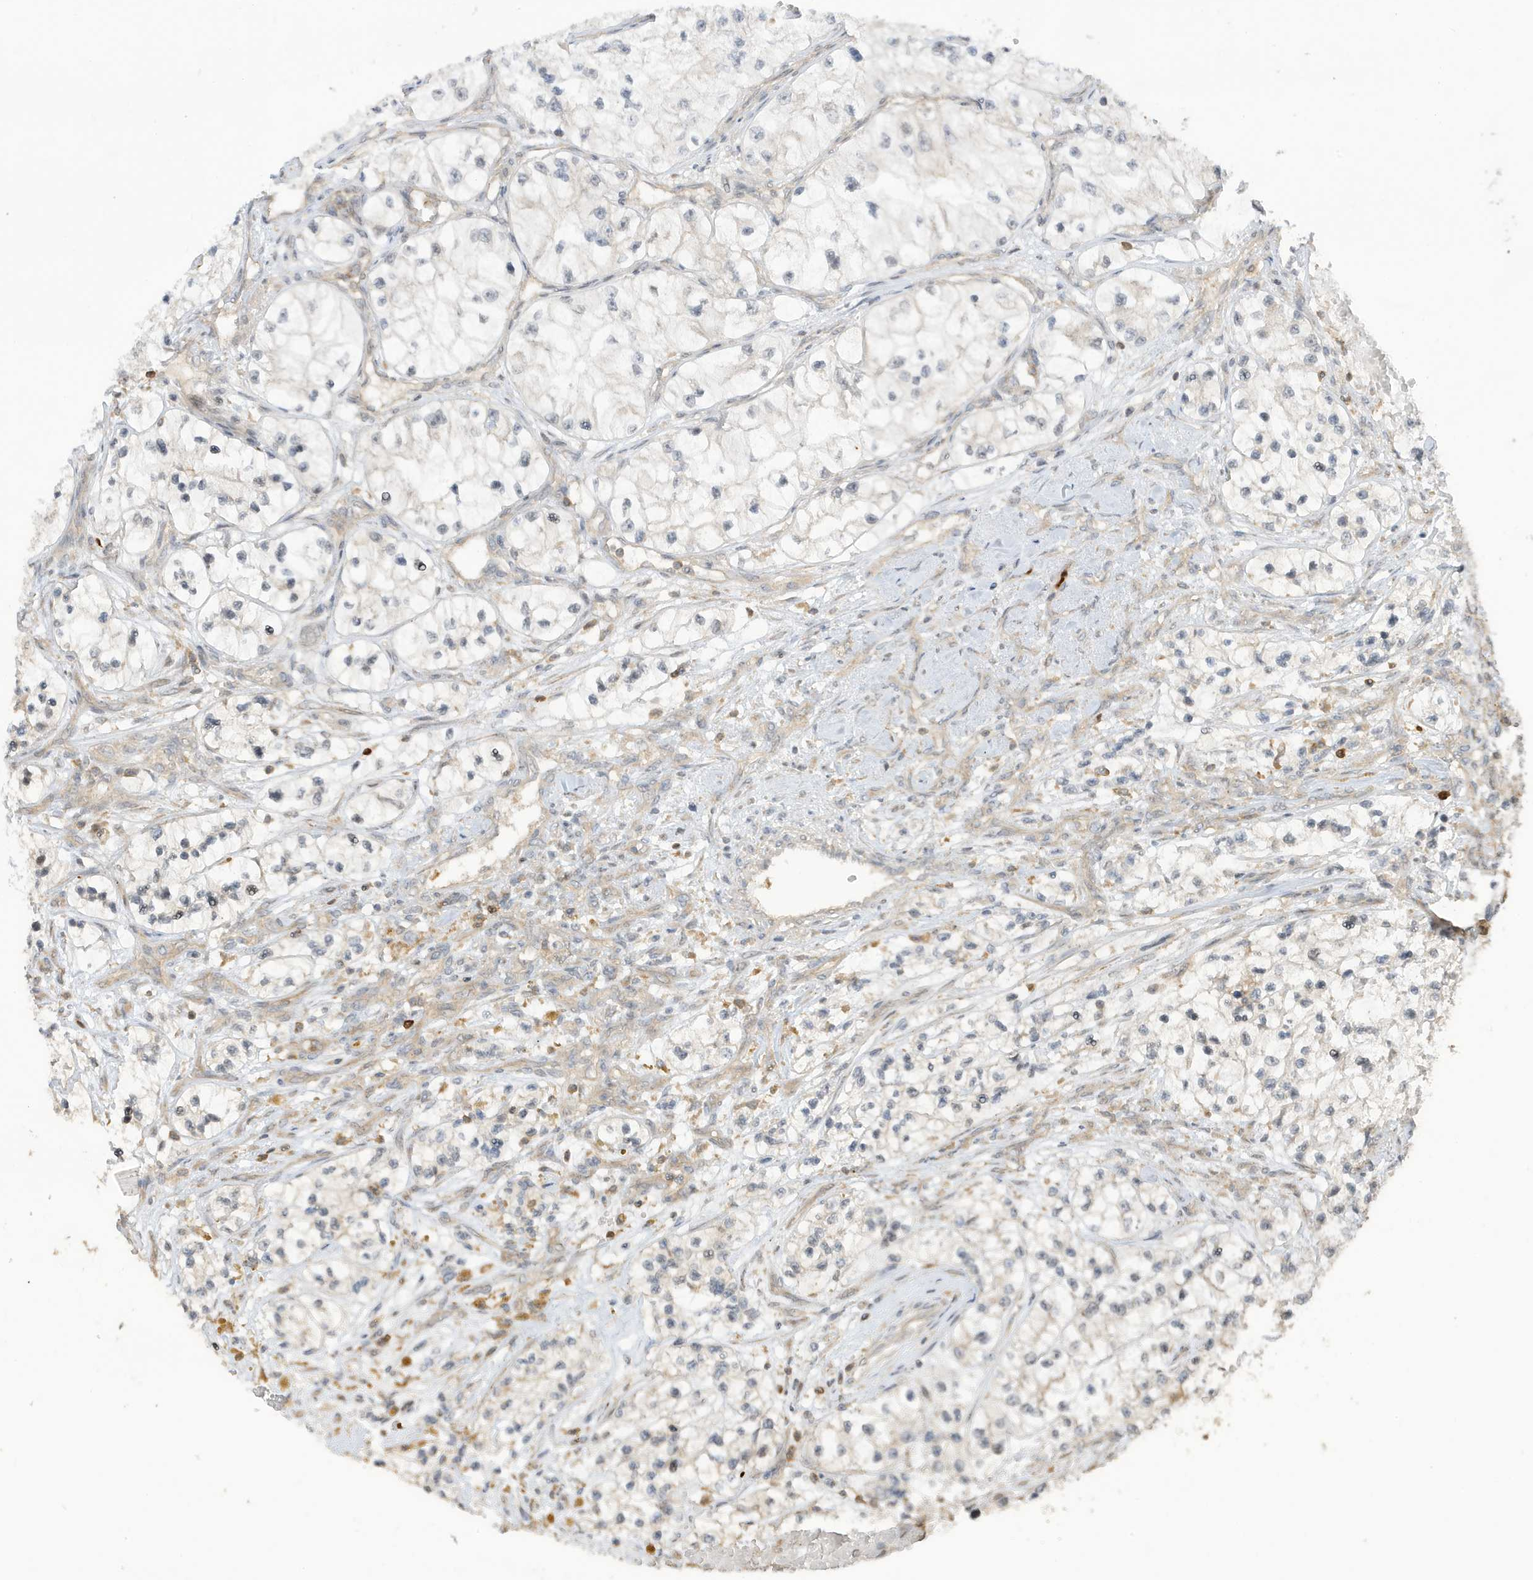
{"staining": {"intensity": "weak", "quantity": "<25%", "location": "cytoplasmic/membranous"}, "tissue": "renal cancer", "cell_type": "Tumor cells", "image_type": "cancer", "snomed": [{"axis": "morphology", "description": "Adenocarcinoma, NOS"}, {"axis": "topography", "description": "Kidney"}], "caption": "Adenocarcinoma (renal) stained for a protein using IHC displays no expression tumor cells.", "gene": "TAB3", "patient": {"sex": "female", "age": 57}}